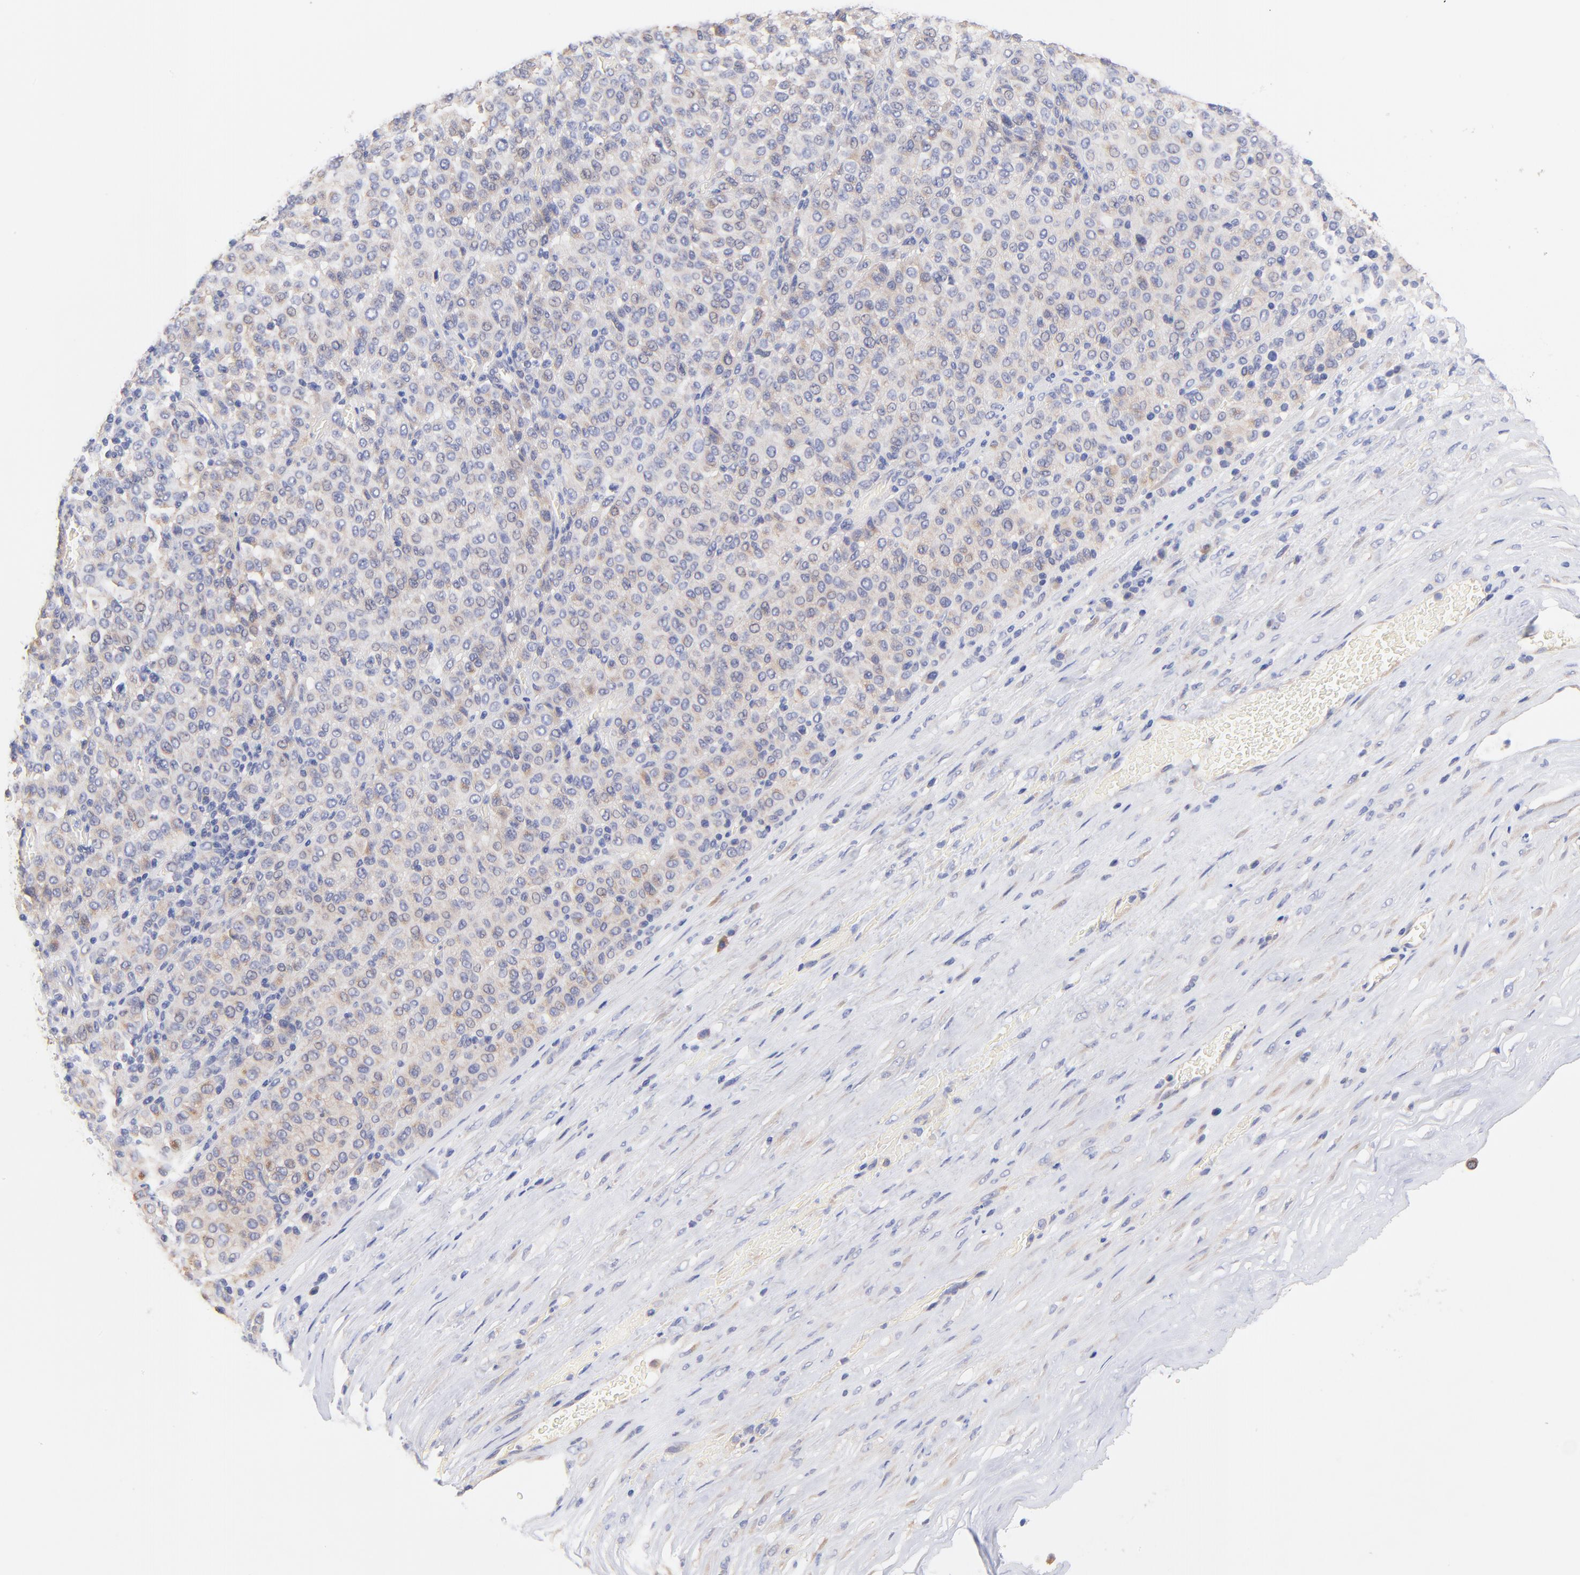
{"staining": {"intensity": "weak", "quantity": "25%-75%", "location": "cytoplasmic/membranous"}, "tissue": "melanoma", "cell_type": "Tumor cells", "image_type": "cancer", "snomed": [{"axis": "morphology", "description": "Malignant melanoma, Metastatic site"}, {"axis": "topography", "description": "Pancreas"}], "caption": "The micrograph shows staining of melanoma, revealing weak cytoplasmic/membranous protein expression (brown color) within tumor cells.", "gene": "TNFRSF13C", "patient": {"sex": "female", "age": 30}}